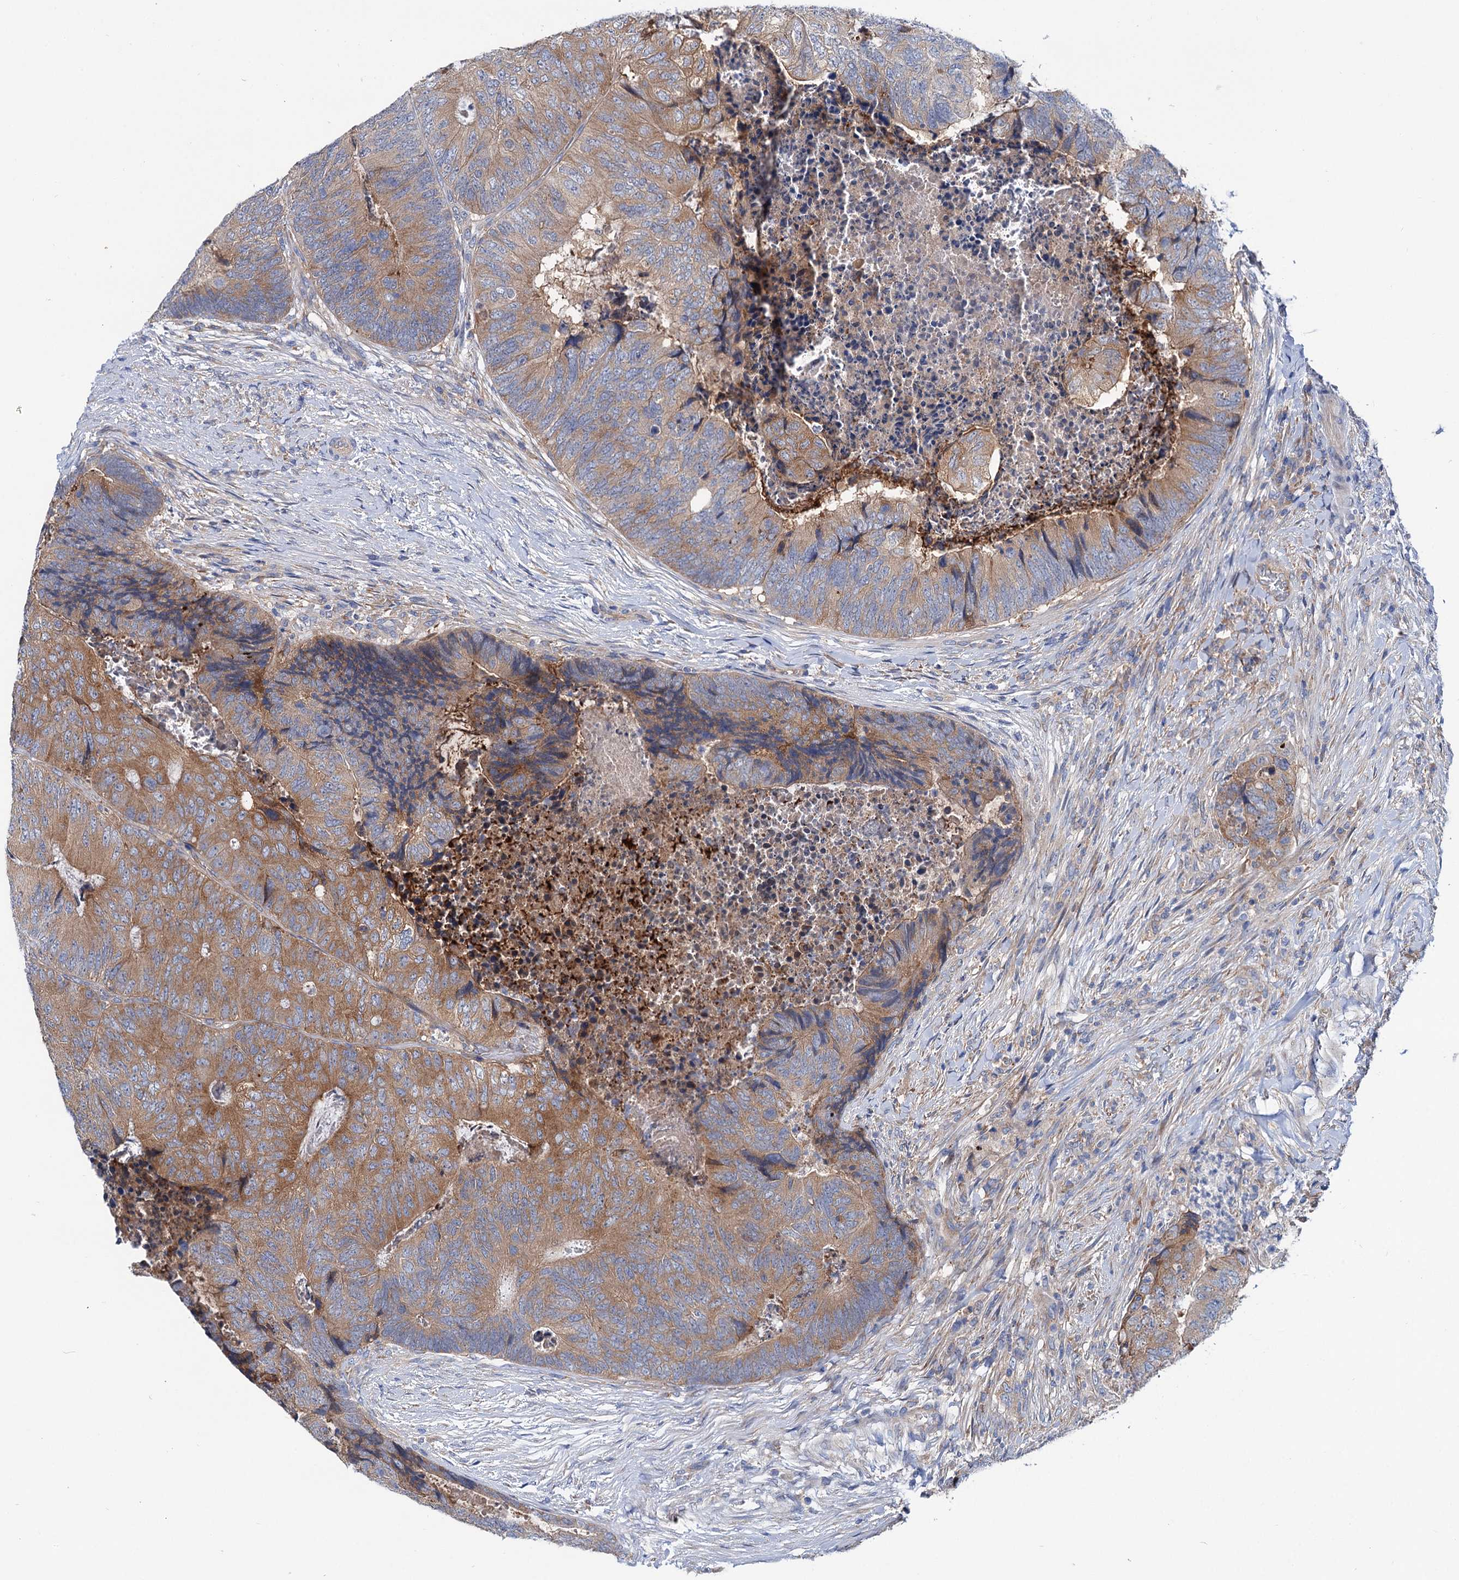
{"staining": {"intensity": "moderate", "quantity": ">75%", "location": "cytoplasmic/membranous"}, "tissue": "colorectal cancer", "cell_type": "Tumor cells", "image_type": "cancer", "snomed": [{"axis": "morphology", "description": "Adenocarcinoma, NOS"}, {"axis": "topography", "description": "Colon"}], "caption": "Approximately >75% of tumor cells in colorectal cancer (adenocarcinoma) exhibit moderate cytoplasmic/membranous protein expression as visualized by brown immunohistochemical staining.", "gene": "TRIM55", "patient": {"sex": "female", "age": 67}}